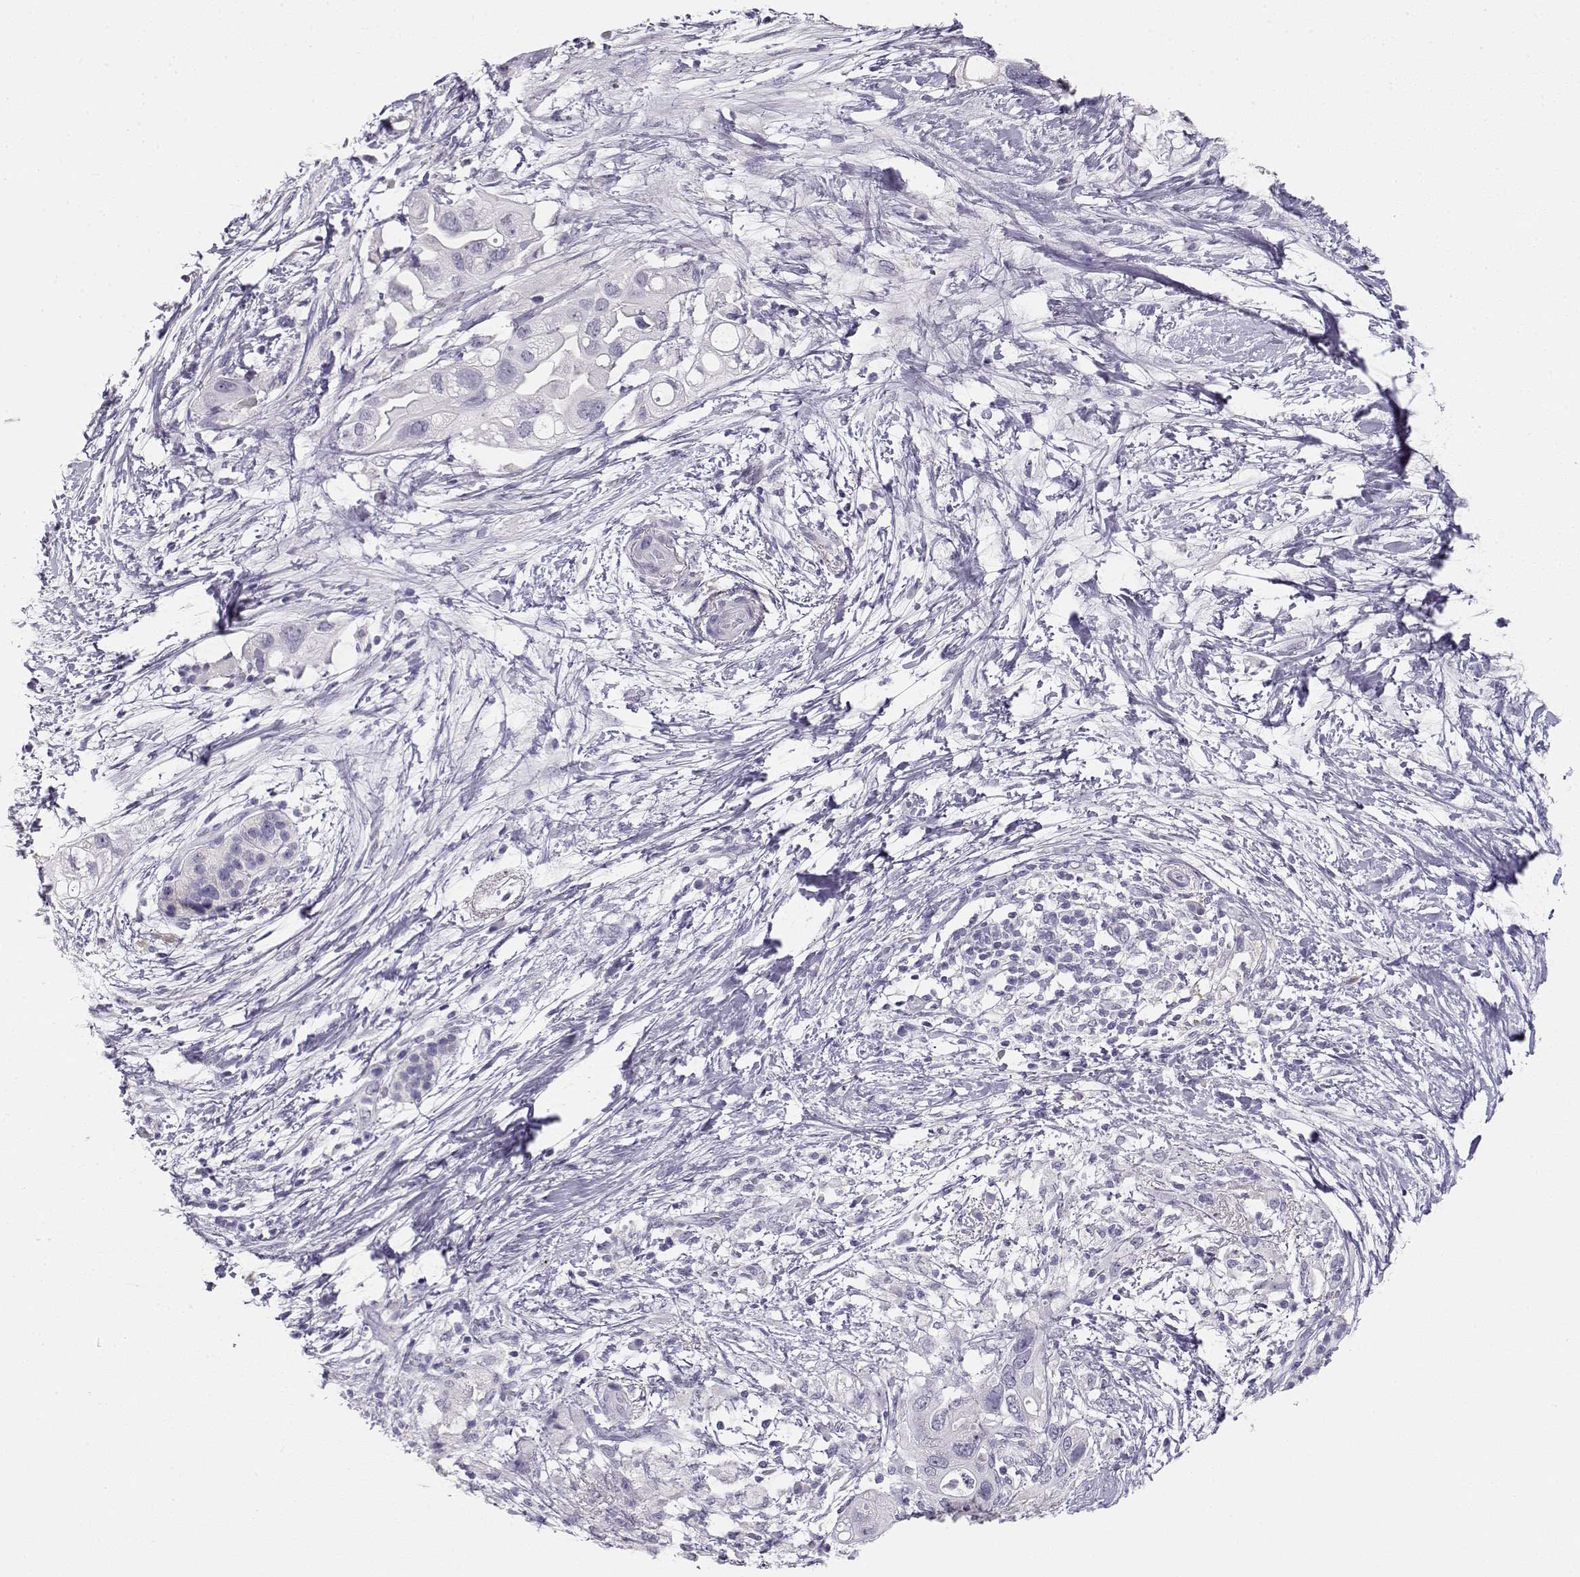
{"staining": {"intensity": "negative", "quantity": "none", "location": "none"}, "tissue": "pancreatic cancer", "cell_type": "Tumor cells", "image_type": "cancer", "snomed": [{"axis": "morphology", "description": "Adenocarcinoma, NOS"}, {"axis": "topography", "description": "Pancreas"}], "caption": "Pancreatic cancer (adenocarcinoma) was stained to show a protein in brown. There is no significant positivity in tumor cells.", "gene": "NUTM1", "patient": {"sex": "female", "age": 72}}